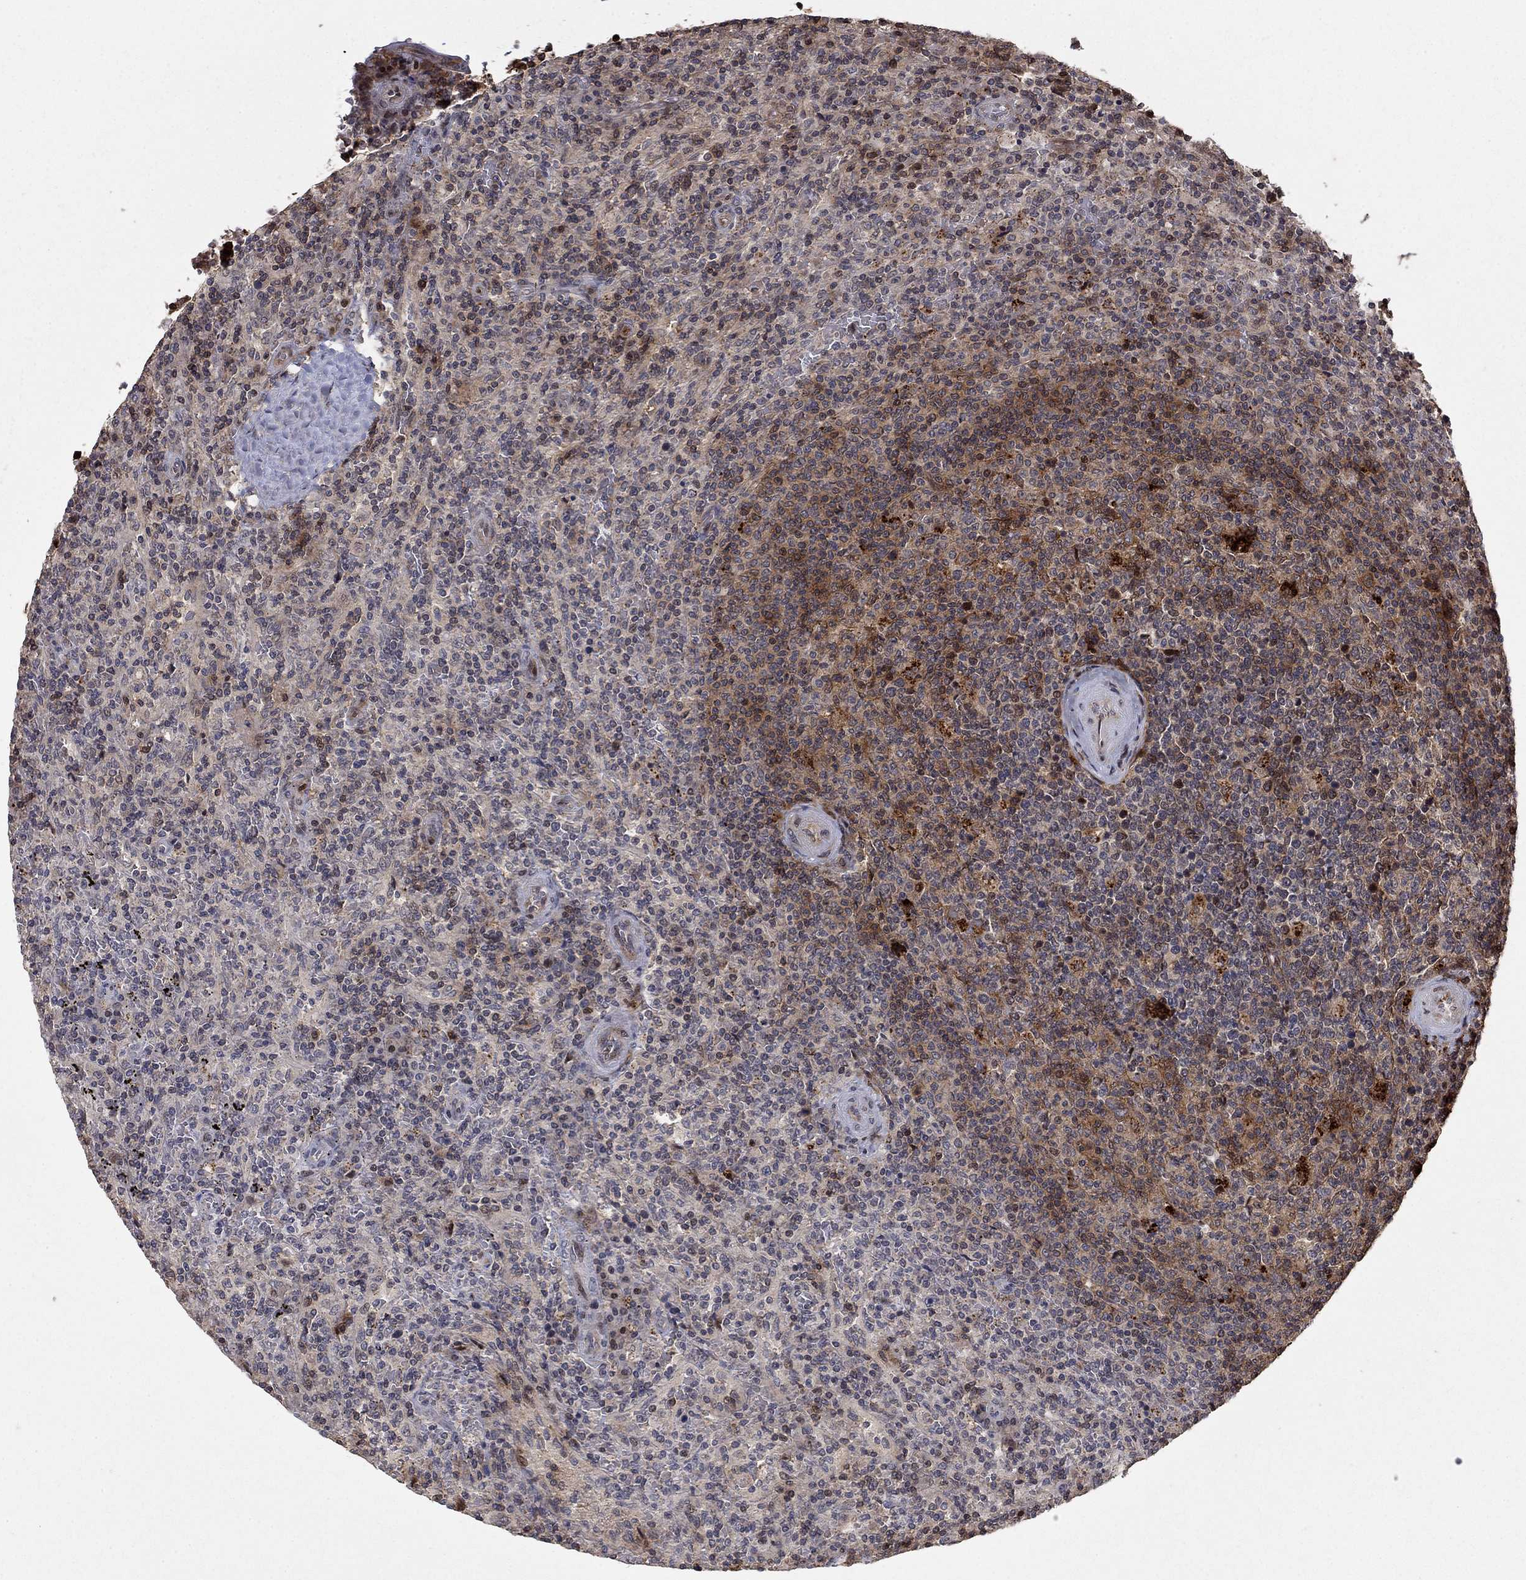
{"staining": {"intensity": "moderate", "quantity": "<25%", "location": "cytoplasmic/membranous"}, "tissue": "lymphoma", "cell_type": "Tumor cells", "image_type": "cancer", "snomed": [{"axis": "morphology", "description": "Malignant lymphoma, non-Hodgkin's type, Low grade"}, {"axis": "topography", "description": "Spleen"}], "caption": "Protein analysis of lymphoma tissue shows moderate cytoplasmic/membranous expression in approximately <25% of tumor cells.", "gene": "LPCAT4", "patient": {"sex": "male", "age": 62}}